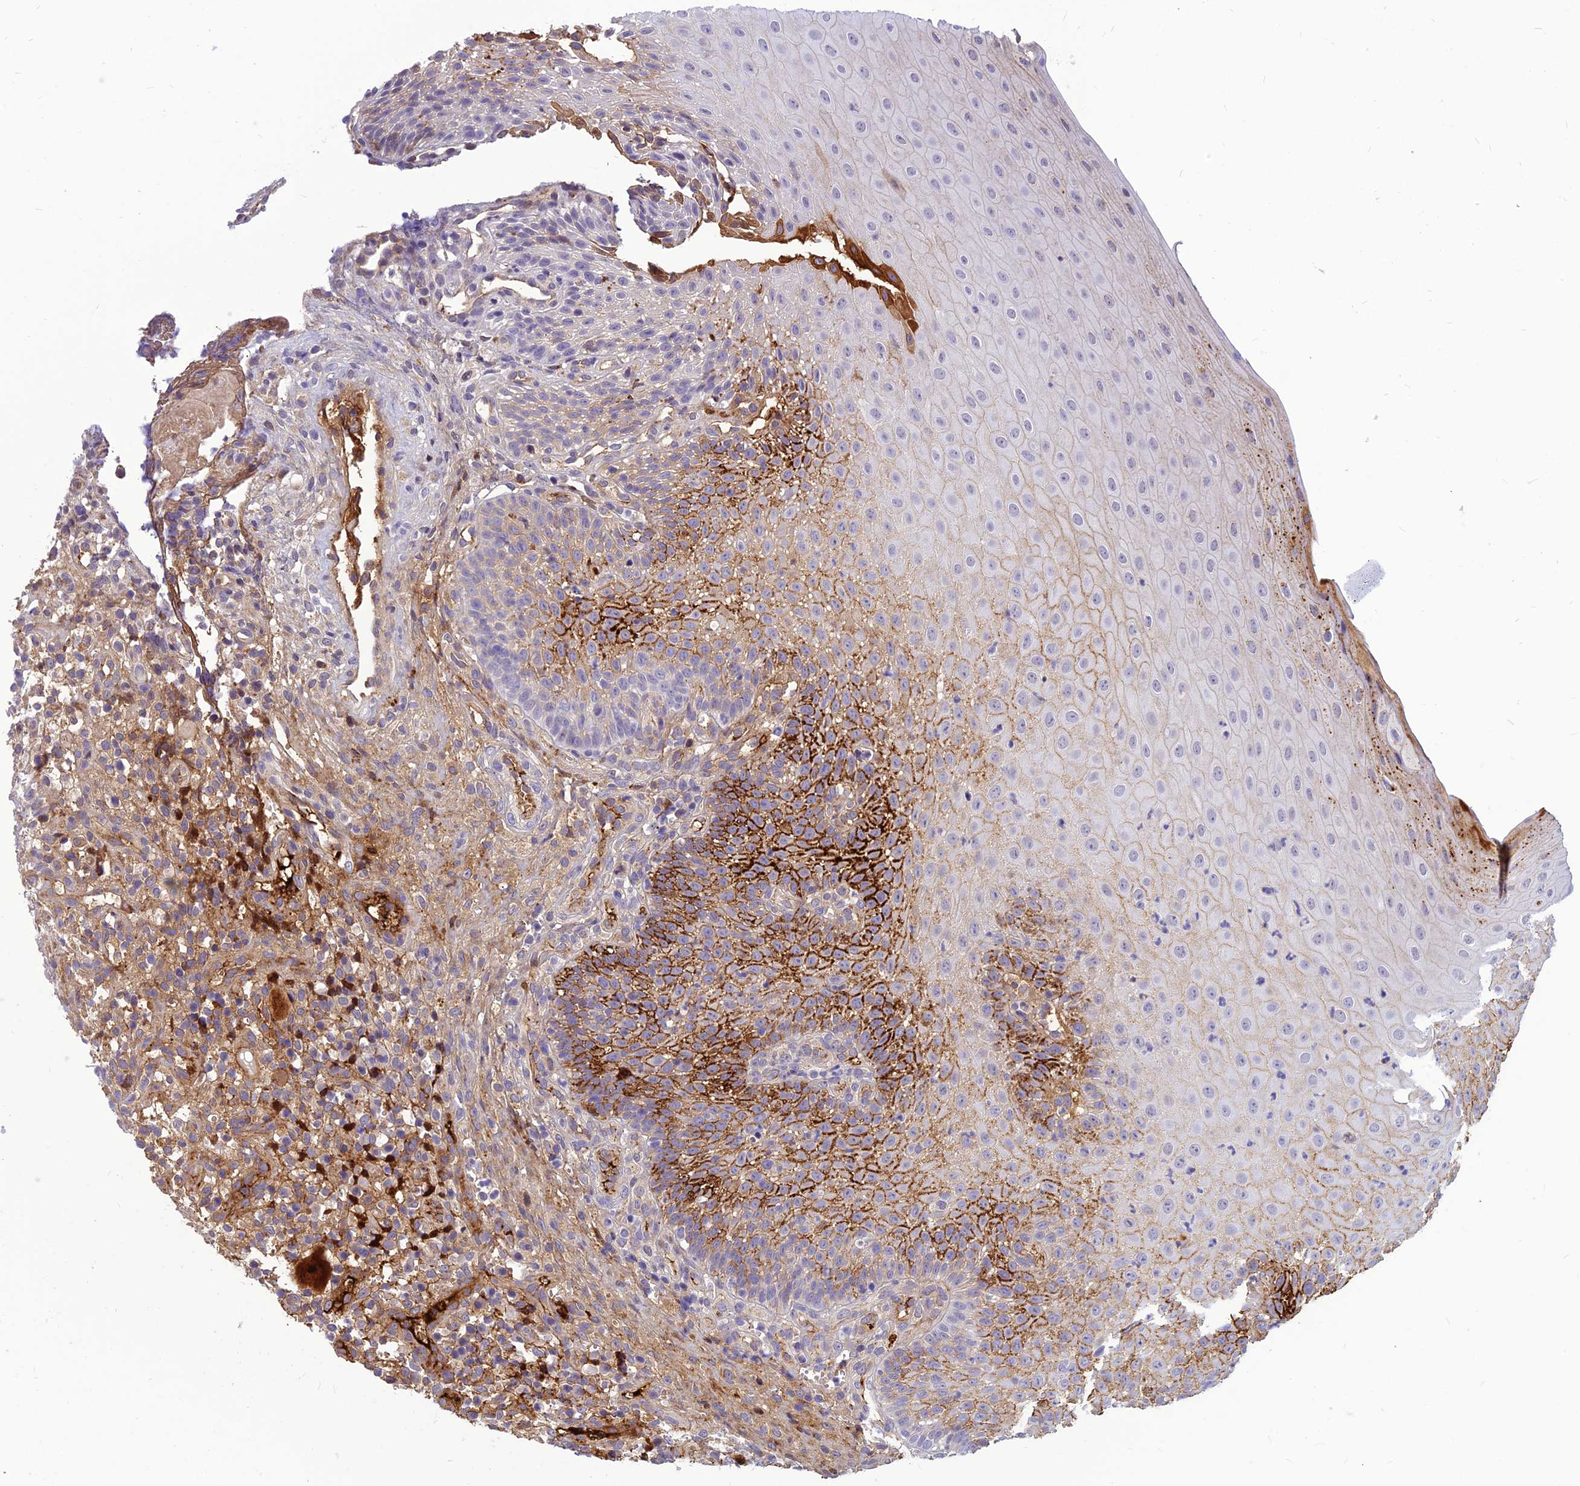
{"staining": {"intensity": "strong", "quantity": "25%-75%", "location": "cytoplasmic/membranous"}, "tissue": "oral mucosa", "cell_type": "Squamous epithelial cells", "image_type": "normal", "snomed": [{"axis": "morphology", "description": "Normal tissue, NOS"}, {"axis": "topography", "description": "Oral tissue"}], "caption": "Squamous epithelial cells show strong cytoplasmic/membranous expression in about 25%-75% of cells in unremarkable oral mucosa. (DAB (3,3'-diaminobenzidine) = brown stain, brightfield microscopy at high magnification).", "gene": "CLEC11A", "patient": {"sex": "female", "age": 13}}